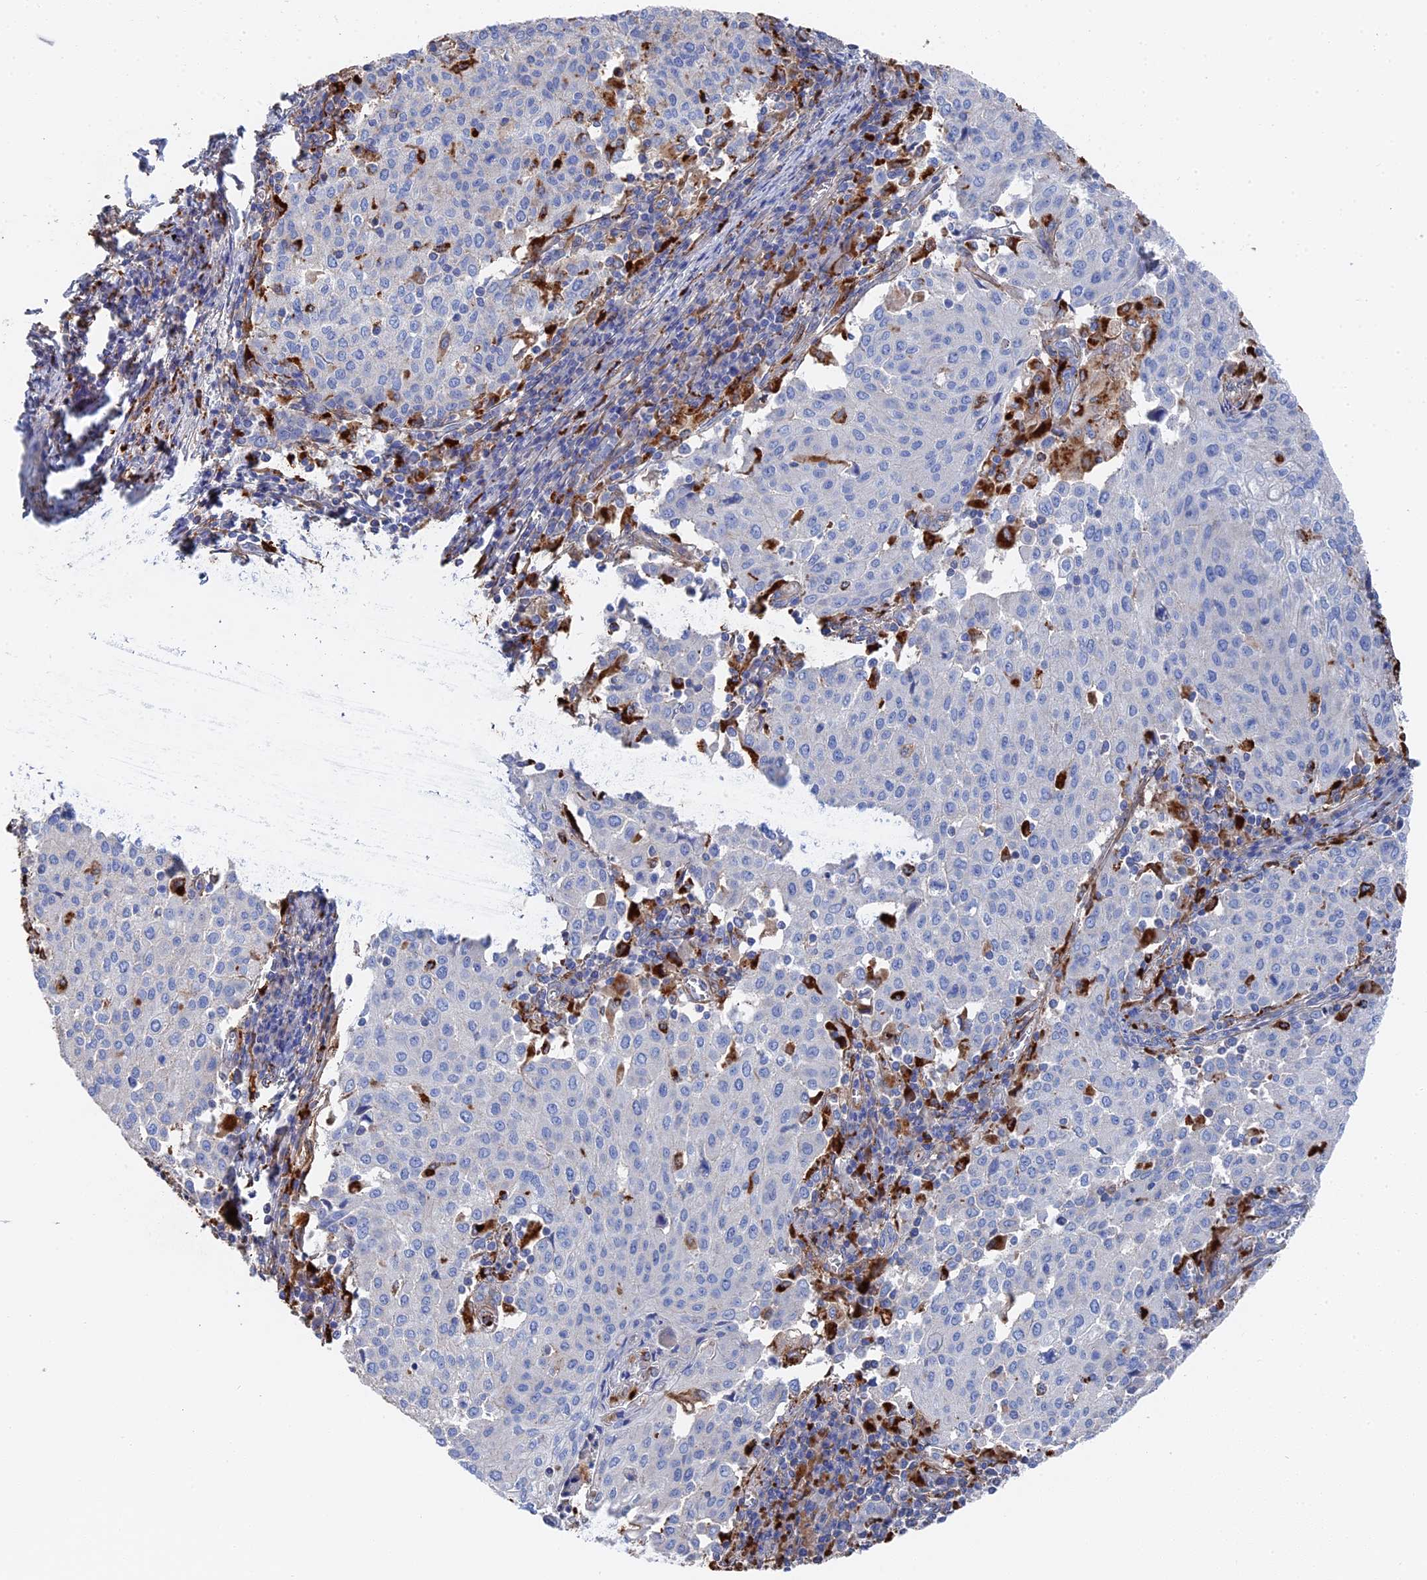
{"staining": {"intensity": "negative", "quantity": "none", "location": "none"}, "tissue": "cervical cancer", "cell_type": "Tumor cells", "image_type": "cancer", "snomed": [{"axis": "morphology", "description": "Squamous cell carcinoma, NOS"}, {"axis": "topography", "description": "Cervix"}], "caption": "Cervical cancer (squamous cell carcinoma) was stained to show a protein in brown. There is no significant staining in tumor cells.", "gene": "STRA6", "patient": {"sex": "female", "age": 46}}